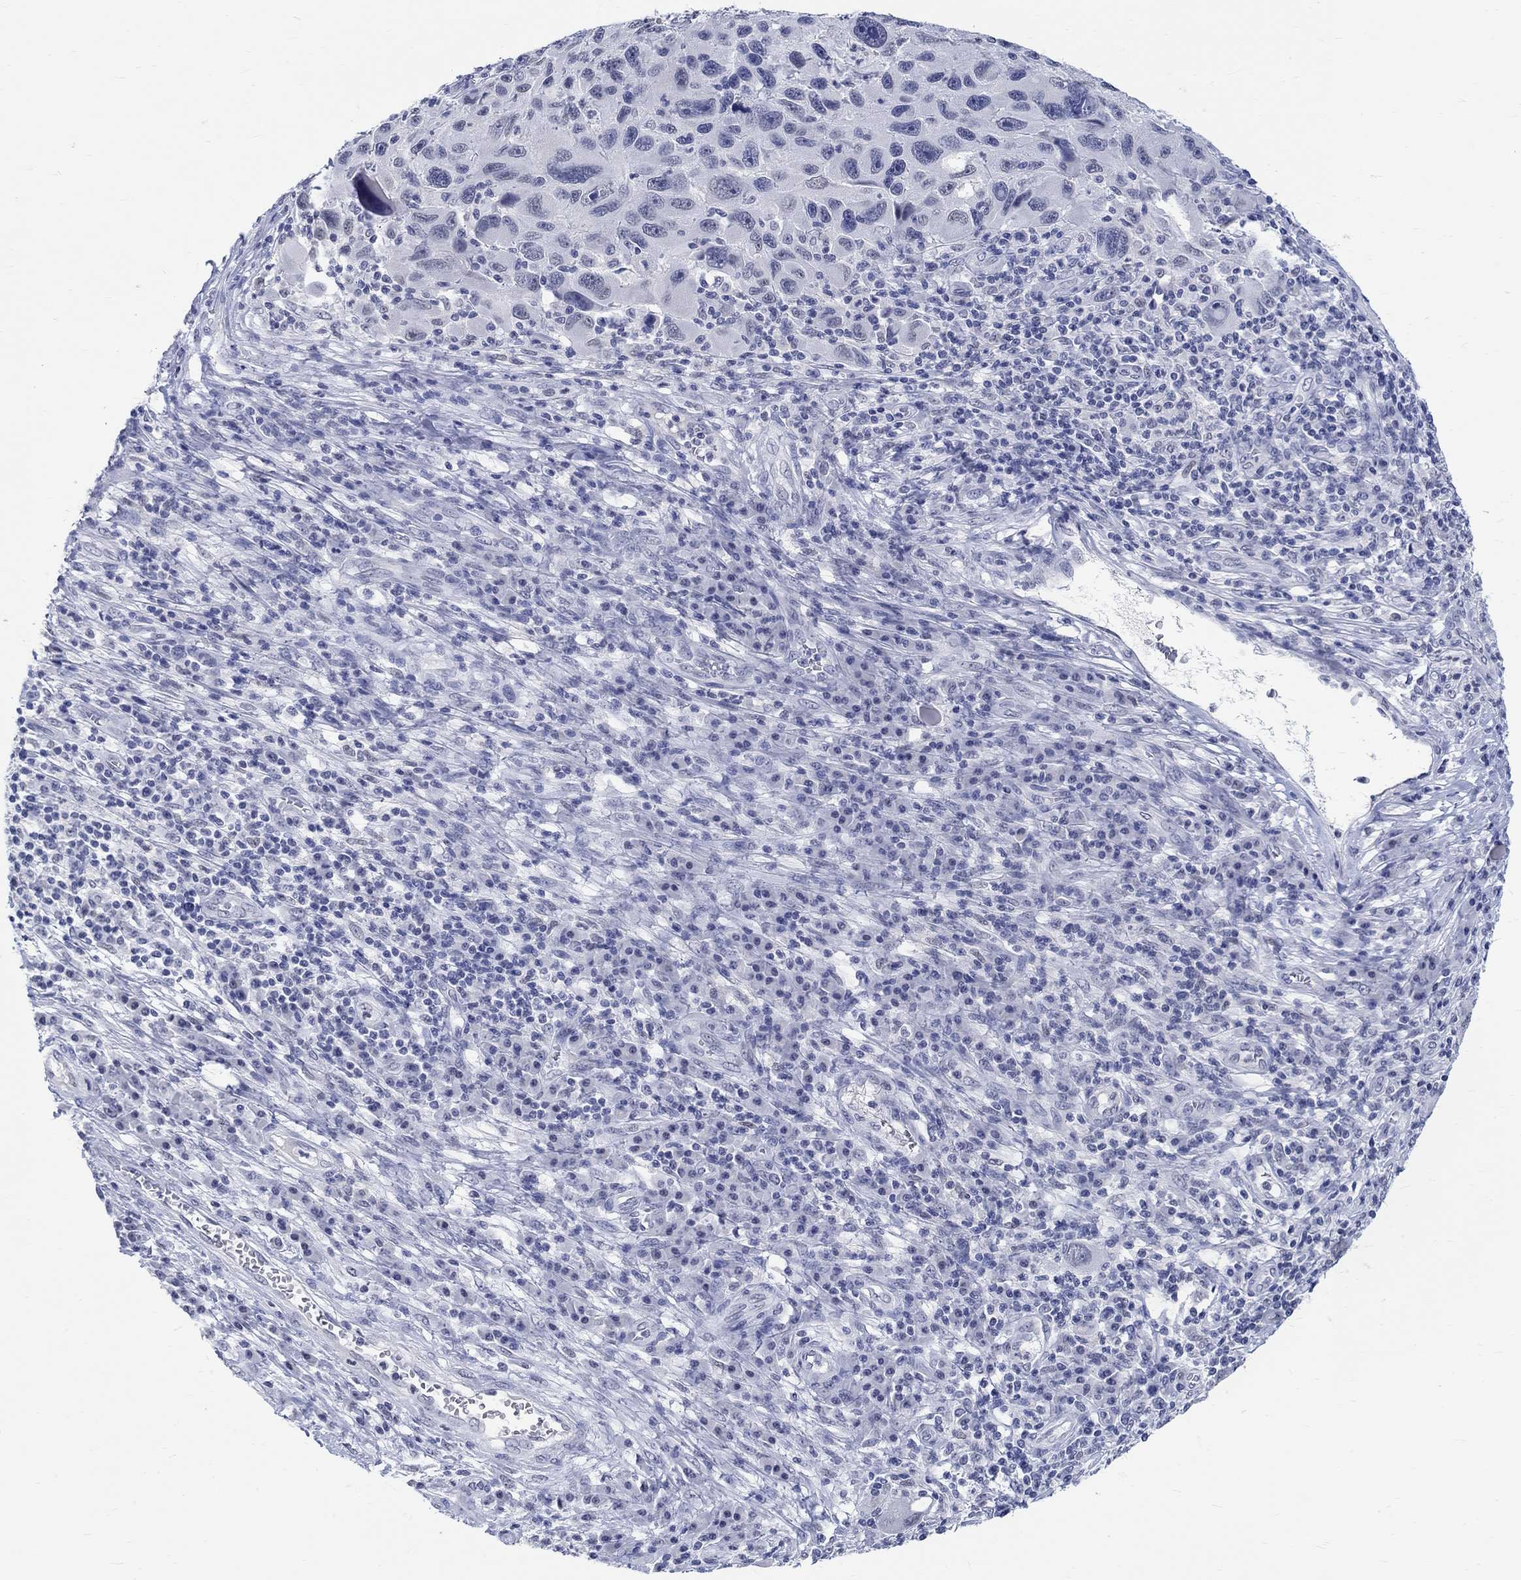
{"staining": {"intensity": "negative", "quantity": "none", "location": "none"}, "tissue": "melanoma", "cell_type": "Tumor cells", "image_type": "cancer", "snomed": [{"axis": "morphology", "description": "Malignant melanoma, NOS"}, {"axis": "topography", "description": "Skin"}], "caption": "This image is of melanoma stained with immunohistochemistry to label a protein in brown with the nuclei are counter-stained blue. There is no expression in tumor cells. (DAB (3,3'-diaminobenzidine) IHC with hematoxylin counter stain).", "gene": "ANKS1B", "patient": {"sex": "male", "age": 53}}